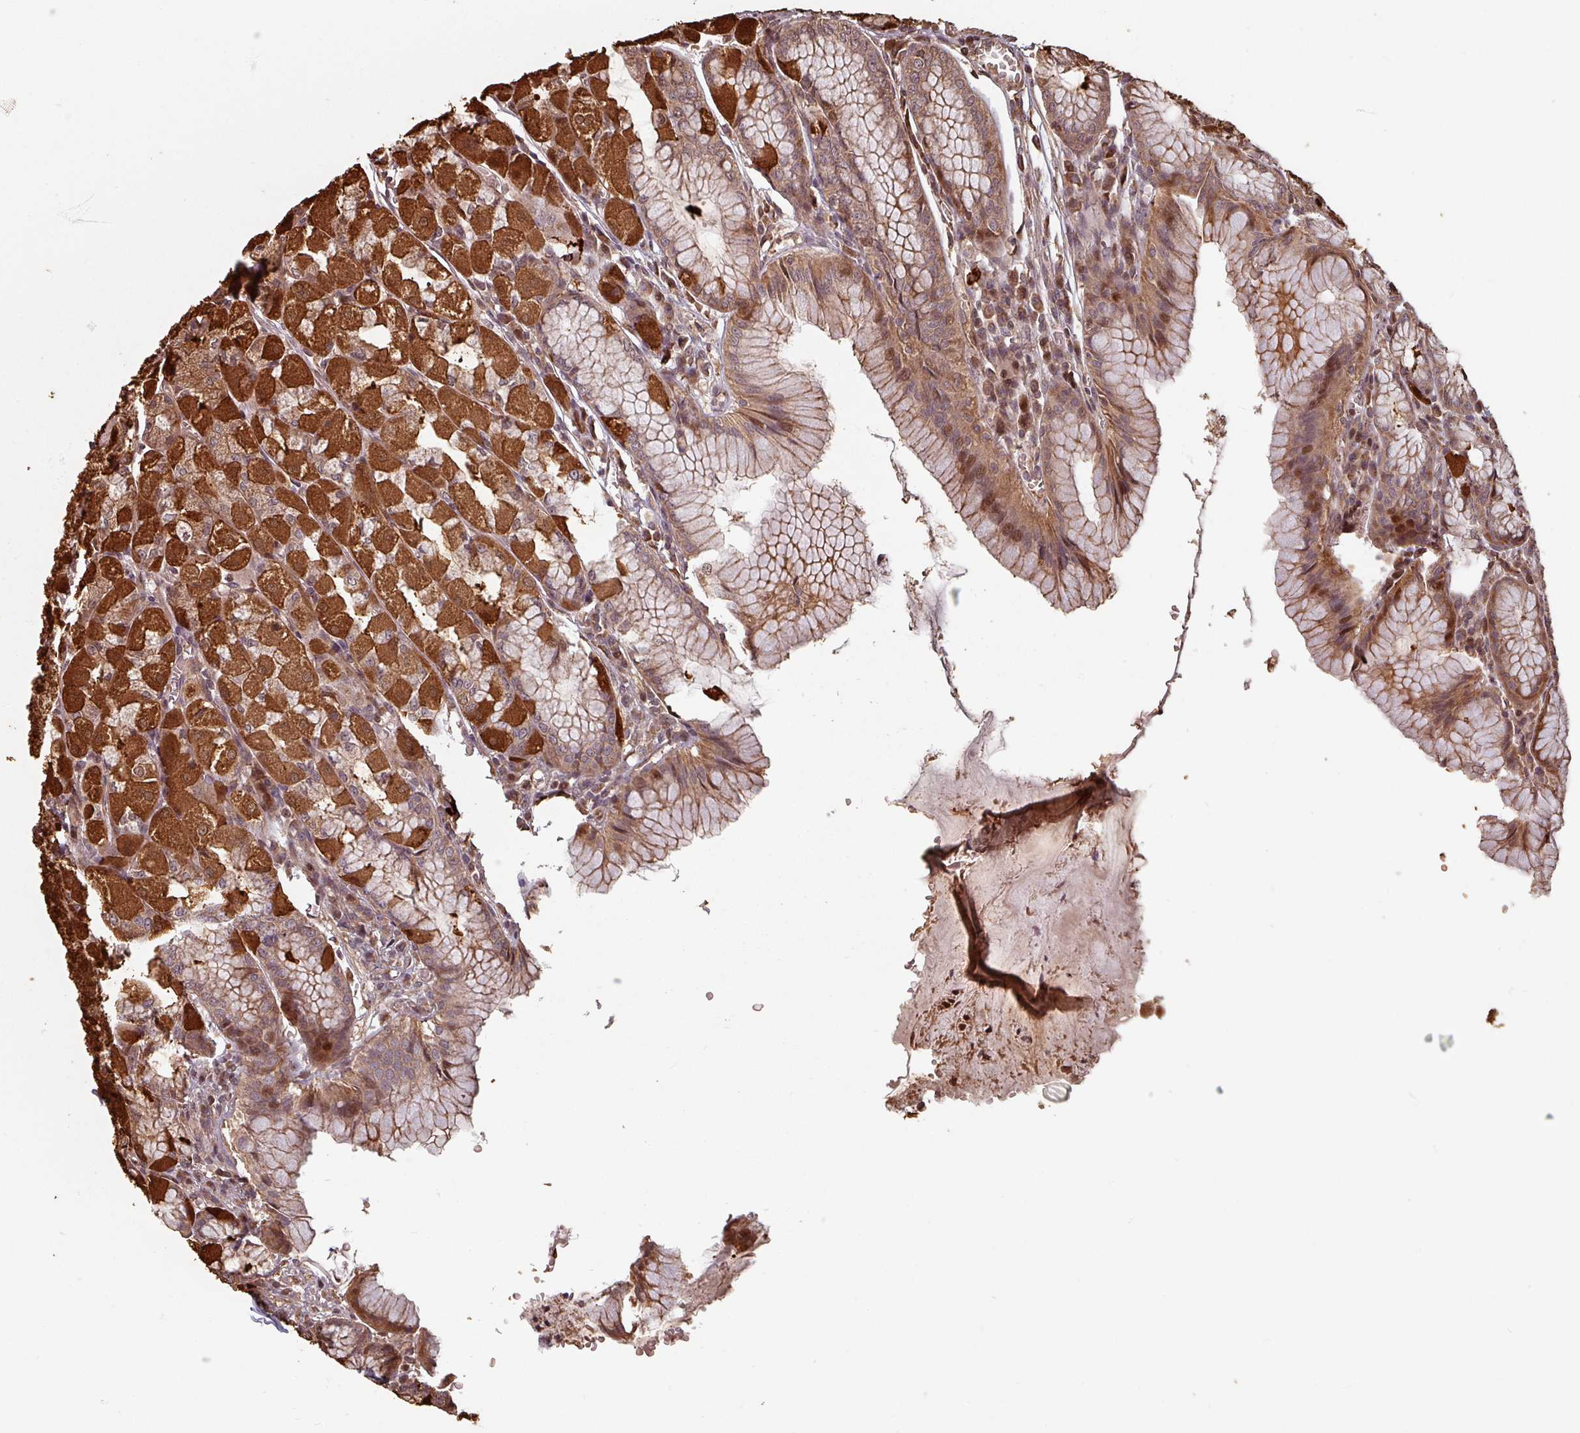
{"staining": {"intensity": "strong", "quantity": "25%-75%", "location": "cytoplasmic/membranous,nuclear"}, "tissue": "stomach", "cell_type": "Glandular cells", "image_type": "normal", "snomed": [{"axis": "morphology", "description": "Normal tissue, NOS"}, {"axis": "topography", "description": "Stomach"}], "caption": "Brown immunohistochemical staining in benign human stomach reveals strong cytoplasmic/membranous,nuclear positivity in about 25%-75% of glandular cells.", "gene": "EID1", "patient": {"sex": "male", "age": 55}}